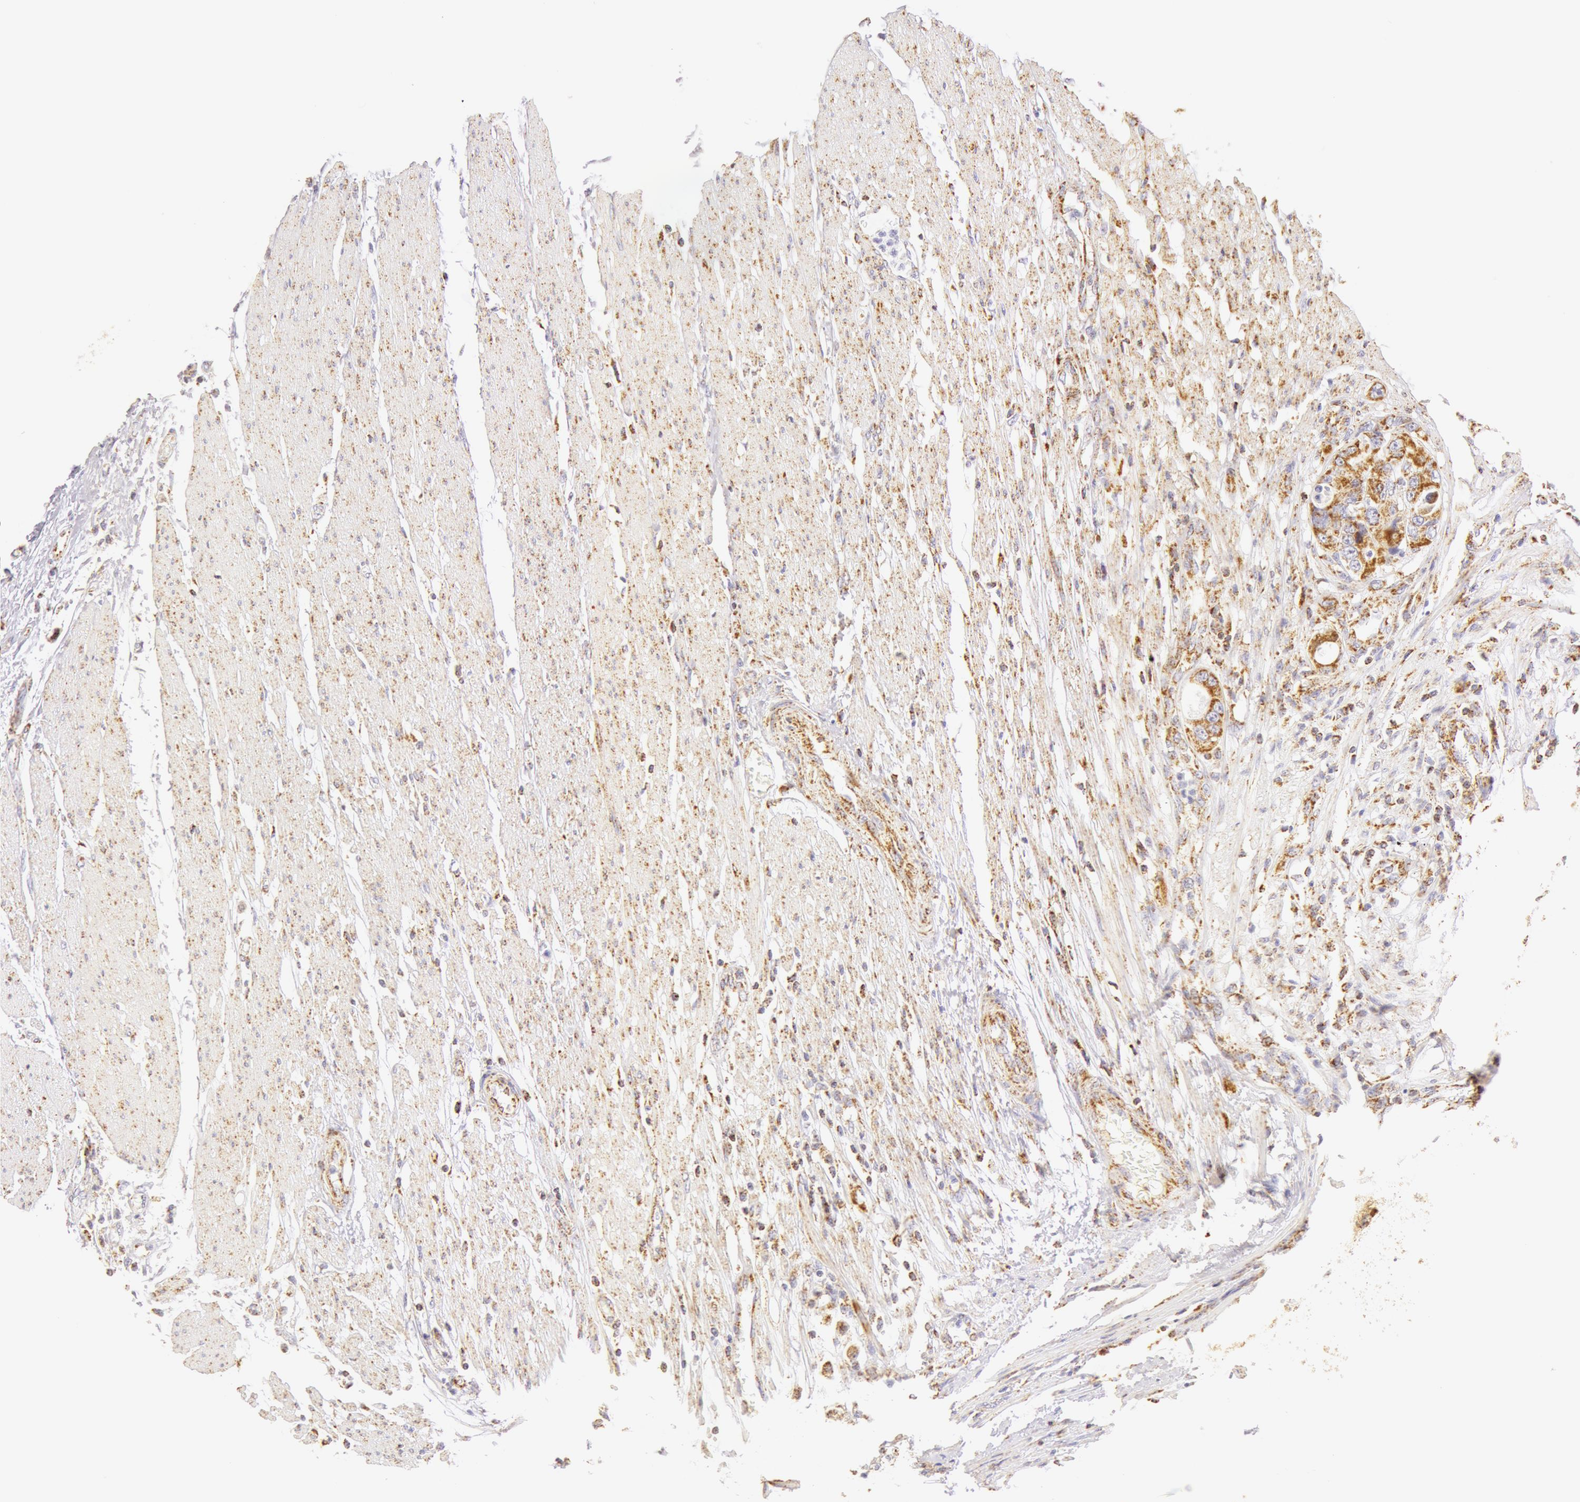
{"staining": {"intensity": "moderate", "quantity": ">75%", "location": "cytoplasmic/membranous"}, "tissue": "colorectal cancer", "cell_type": "Tumor cells", "image_type": "cancer", "snomed": [{"axis": "morphology", "description": "Adenocarcinoma, NOS"}, {"axis": "topography", "description": "Rectum"}], "caption": "Immunohistochemistry photomicrograph of human adenocarcinoma (colorectal) stained for a protein (brown), which demonstrates medium levels of moderate cytoplasmic/membranous positivity in about >75% of tumor cells.", "gene": "ATP5F1B", "patient": {"sex": "female", "age": 98}}